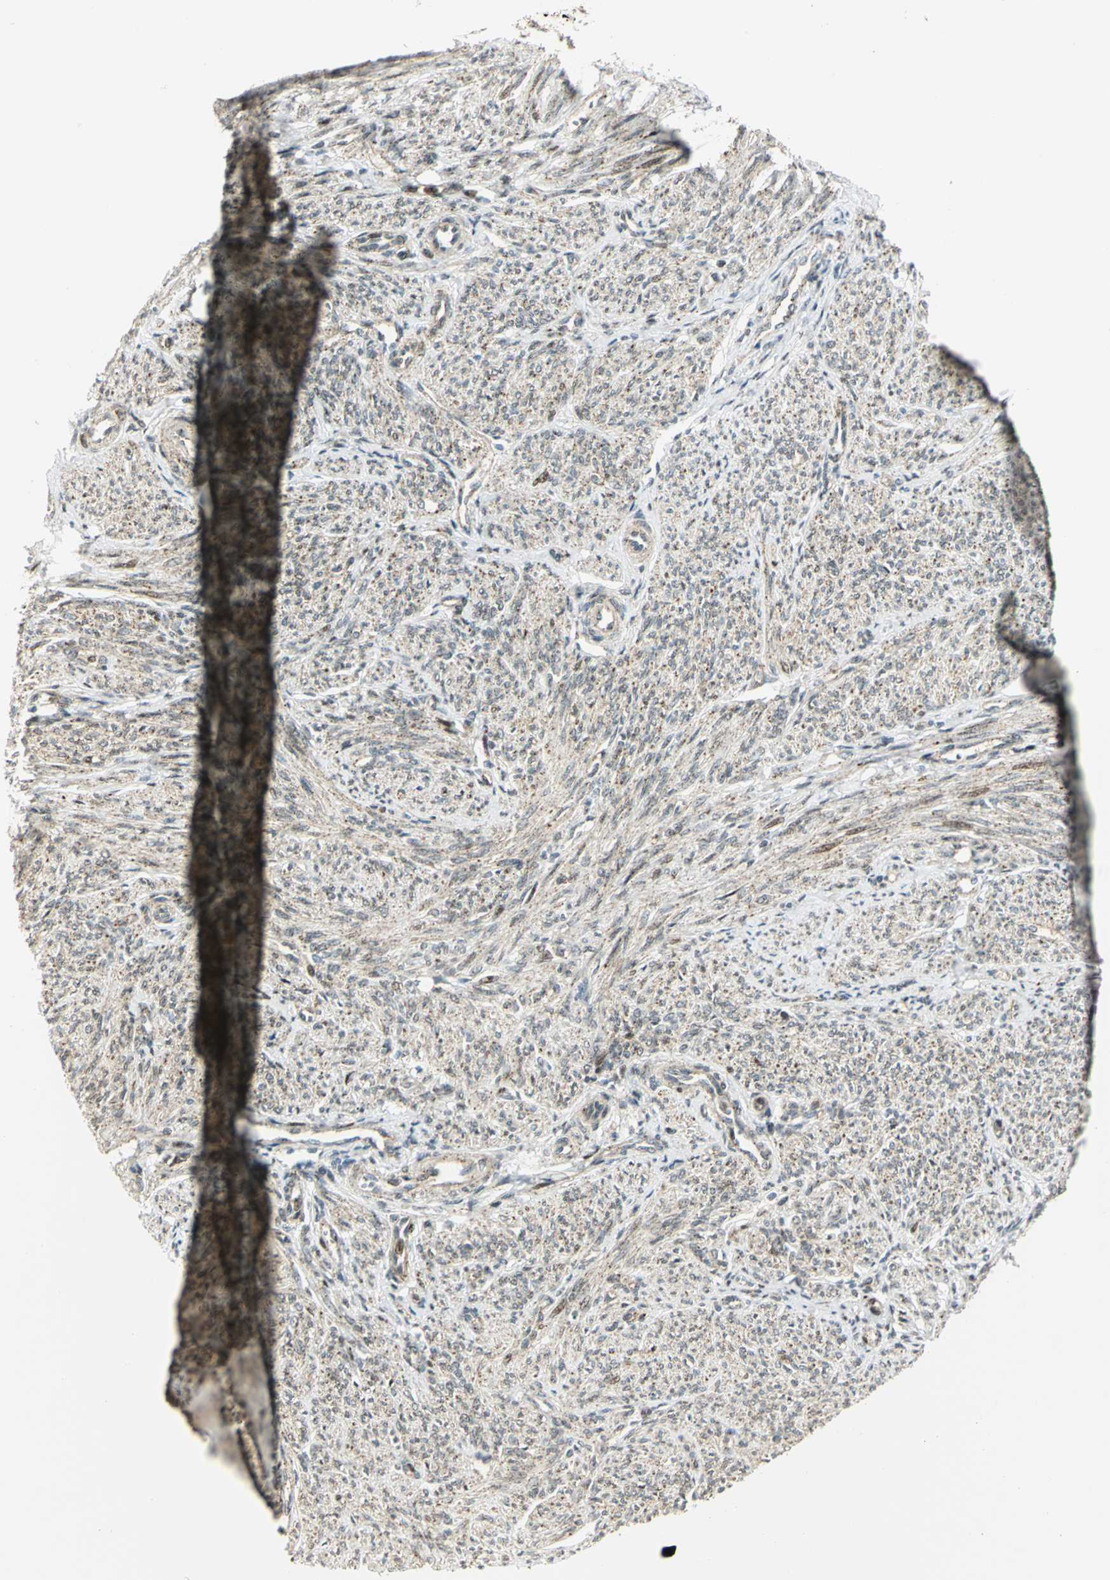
{"staining": {"intensity": "weak", "quantity": ">75%", "location": "cytoplasmic/membranous"}, "tissue": "smooth muscle", "cell_type": "Smooth muscle cells", "image_type": "normal", "snomed": [{"axis": "morphology", "description": "Normal tissue, NOS"}, {"axis": "topography", "description": "Smooth muscle"}], "caption": "An image of human smooth muscle stained for a protein displays weak cytoplasmic/membranous brown staining in smooth muscle cells. Using DAB (brown) and hematoxylin (blue) stains, captured at high magnification using brightfield microscopy.", "gene": "ATP6V1A", "patient": {"sex": "female", "age": 65}}